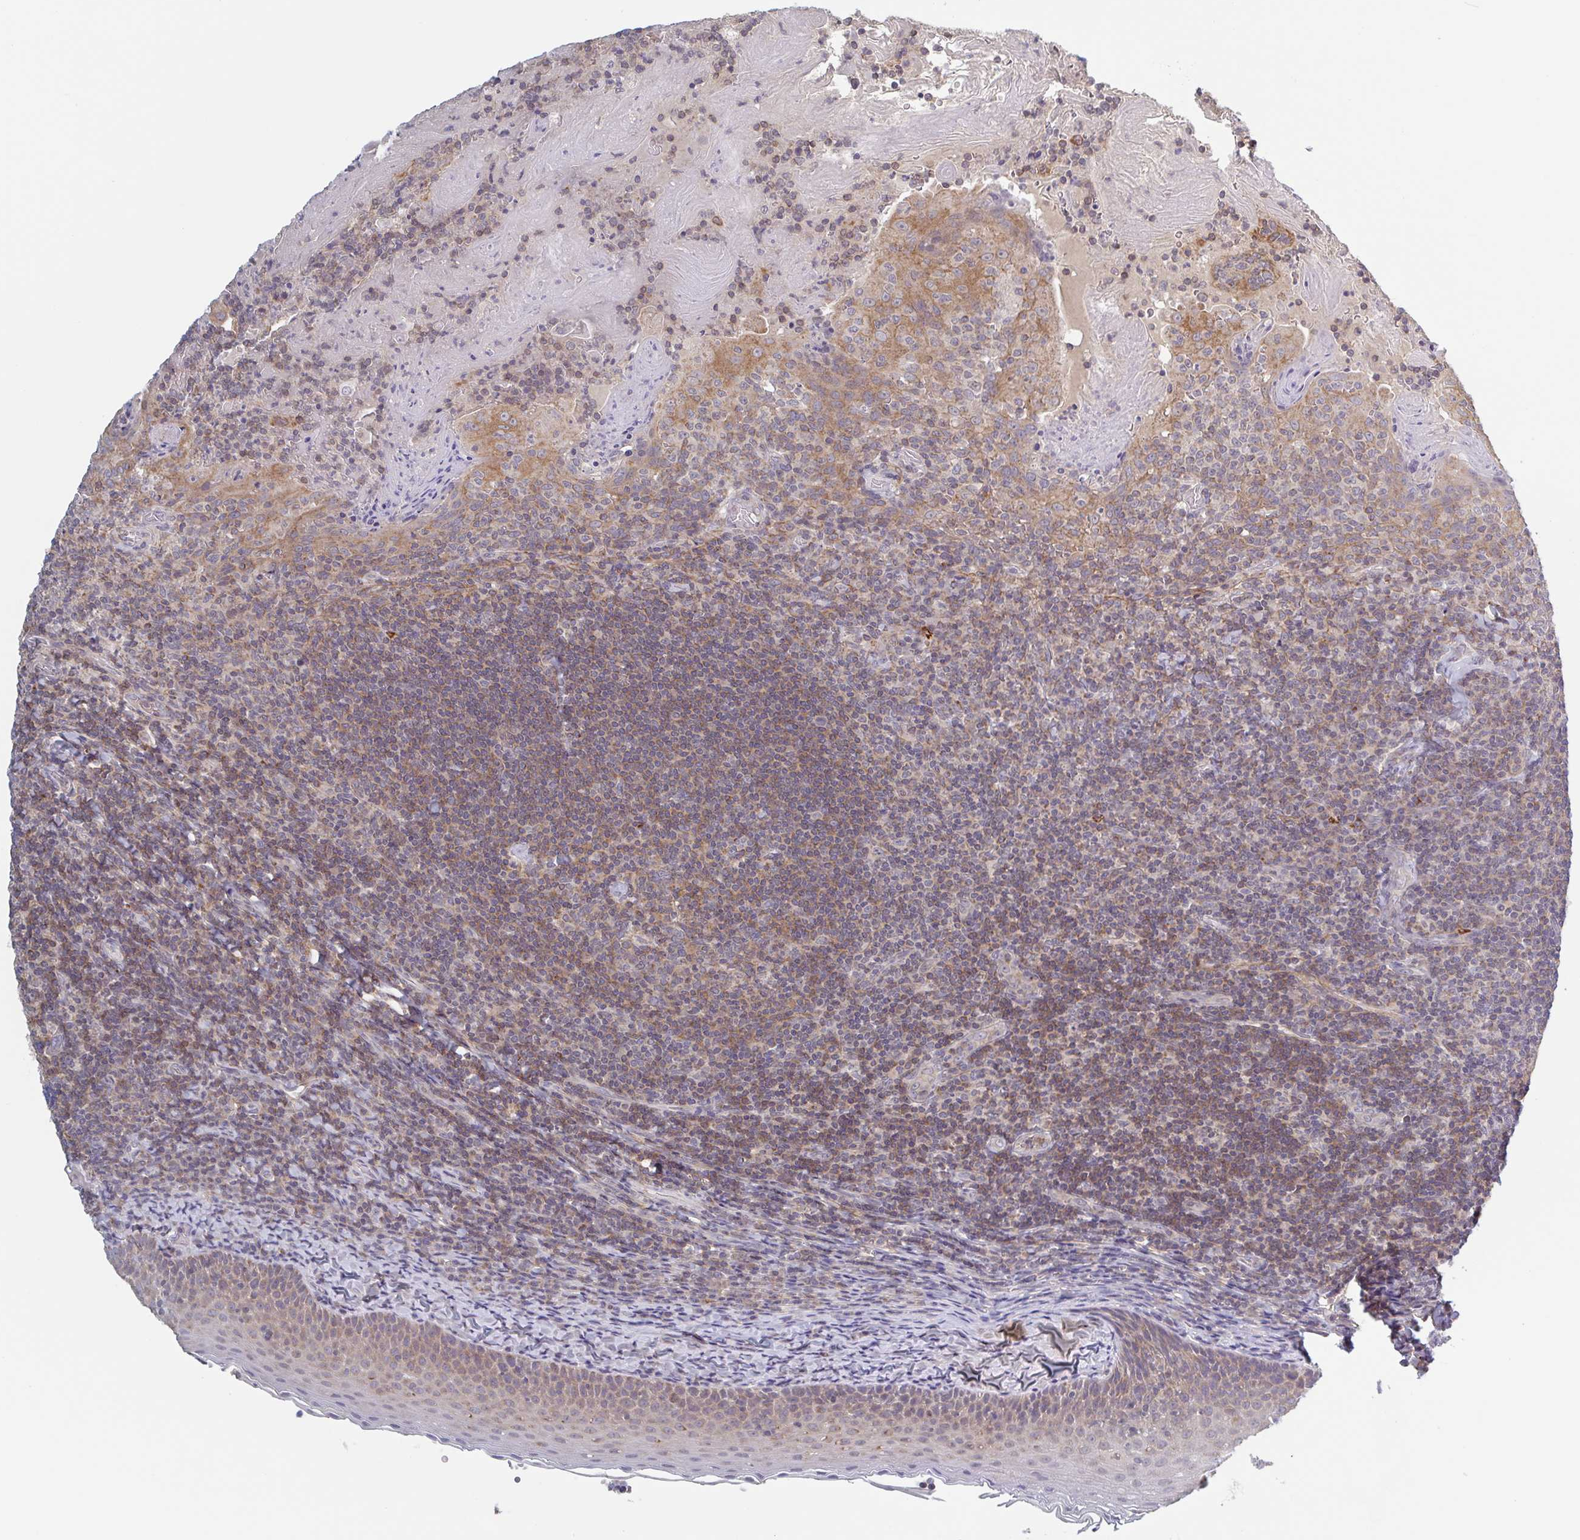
{"staining": {"intensity": "weak", "quantity": "<25%", "location": "cytoplasmic/membranous"}, "tissue": "tonsil", "cell_type": "Germinal center cells", "image_type": "normal", "snomed": [{"axis": "morphology", "description": "Normal tissue, NOS"}, {"axis": "topography", "description": "Tonsil"}], "caption": "IHC of benign human tonsil displays no positivity in germinal center cells.", "gene": "SURF1", "patient": {"sex": "female", "age": 10}}